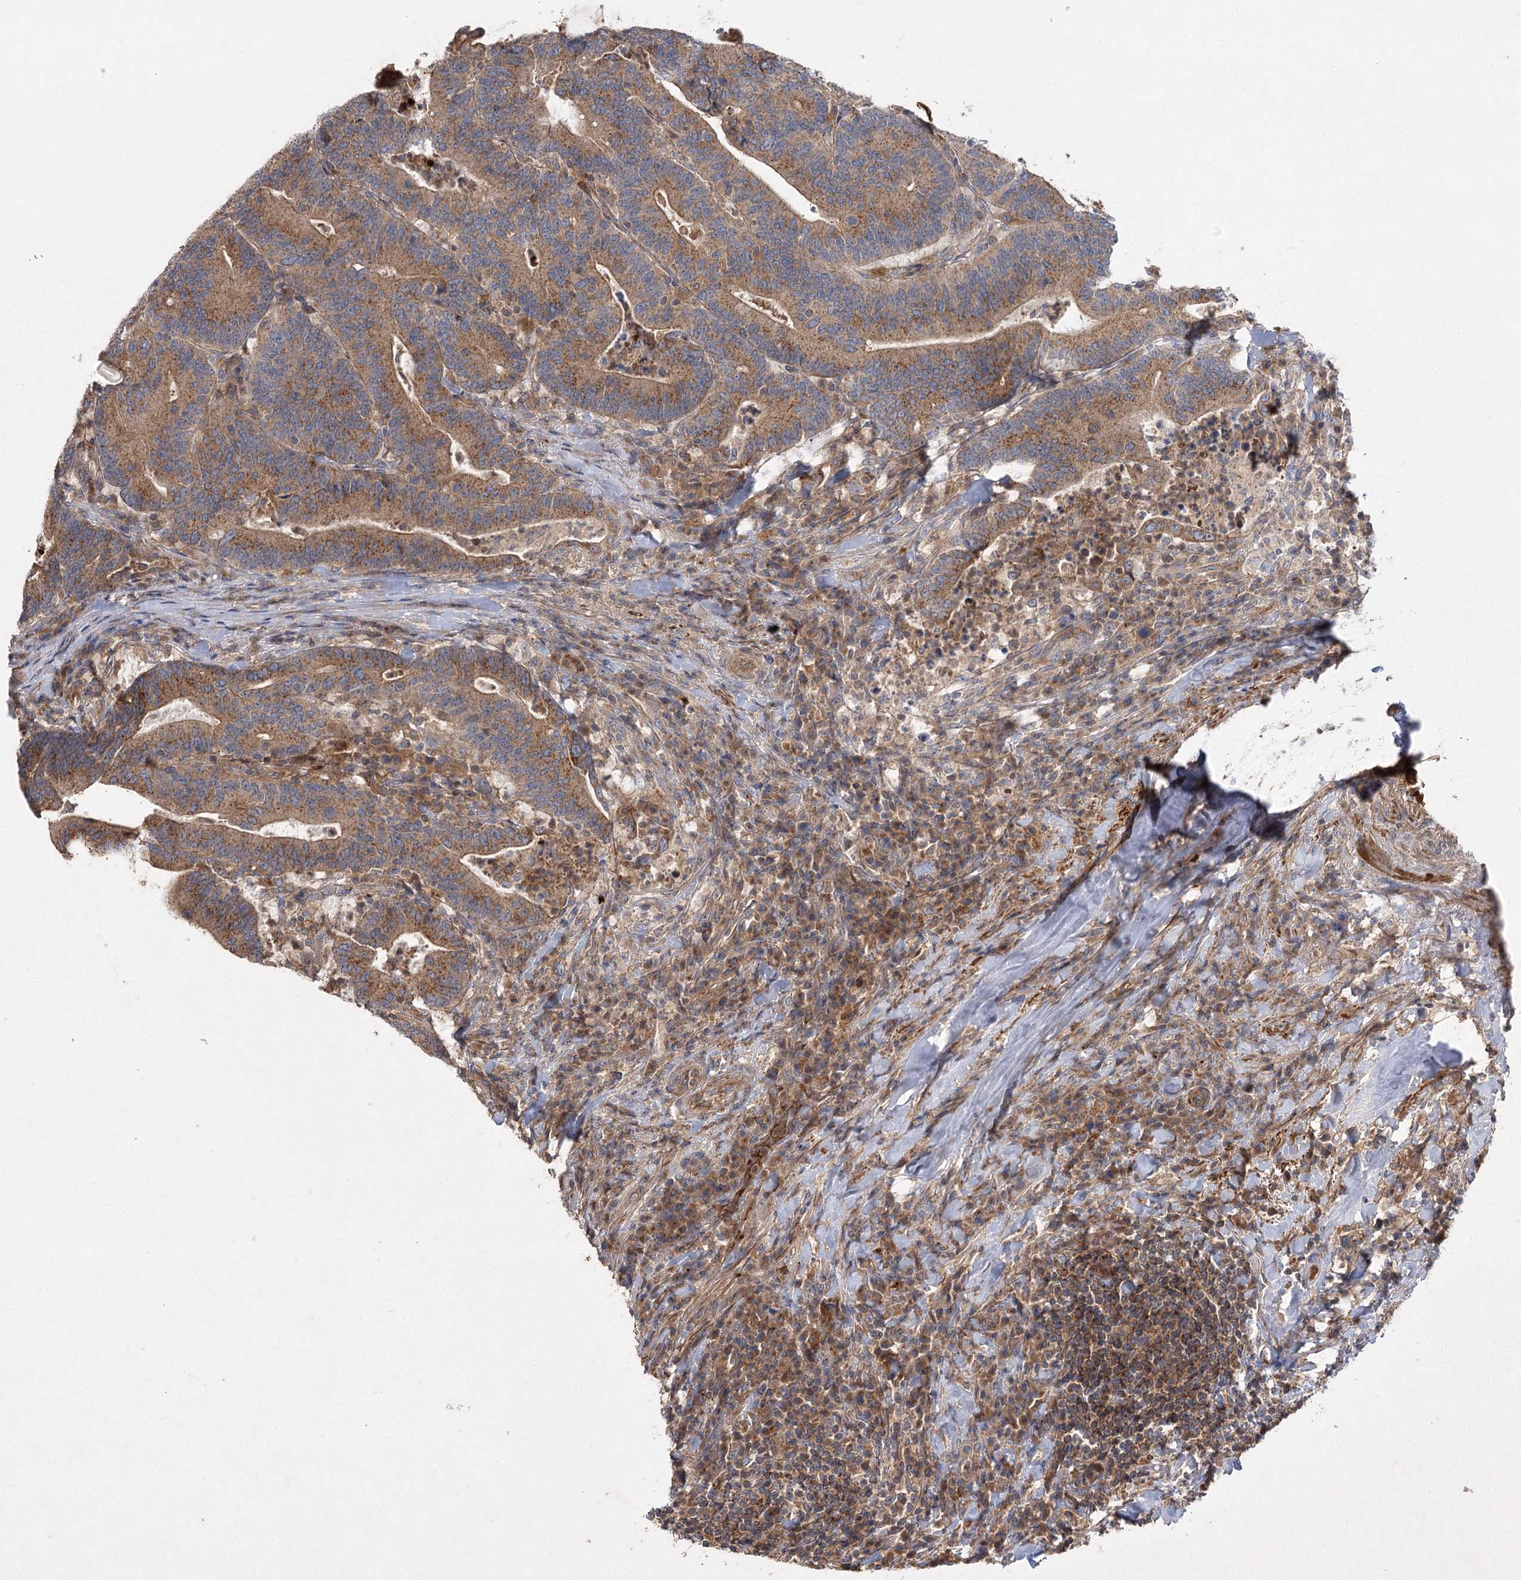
{"staining": {"intensity": "moderate", "quantity": ">75%", "location": "cytoplasmic/membranous"}, "tissue": "colorectal cancer", "cell_type": "Tumor cells", "image_type": "cancer", "snomed": [{"axis": "morphology", "description": "Adenocarcinoma, NOS"}, {"axis": "topography", "description": "Colon"}], "caption": "Immunohistochemistry staining of adenocarcinoma (colorectal), which exhibits medium levels of moderate cytoplasmic/membranous expression in approximately >75% of tumor cells indicating moderate cytoplasmic/membranous protein positivity. The staining was performed using DAB (3,3'-diaminobenzidine) (brown) for protein detection and nuclei were counterstained in hematoxylin (blue).", "gene": "KIAA0825", "patient": {"sex": "female", "age": 66}}